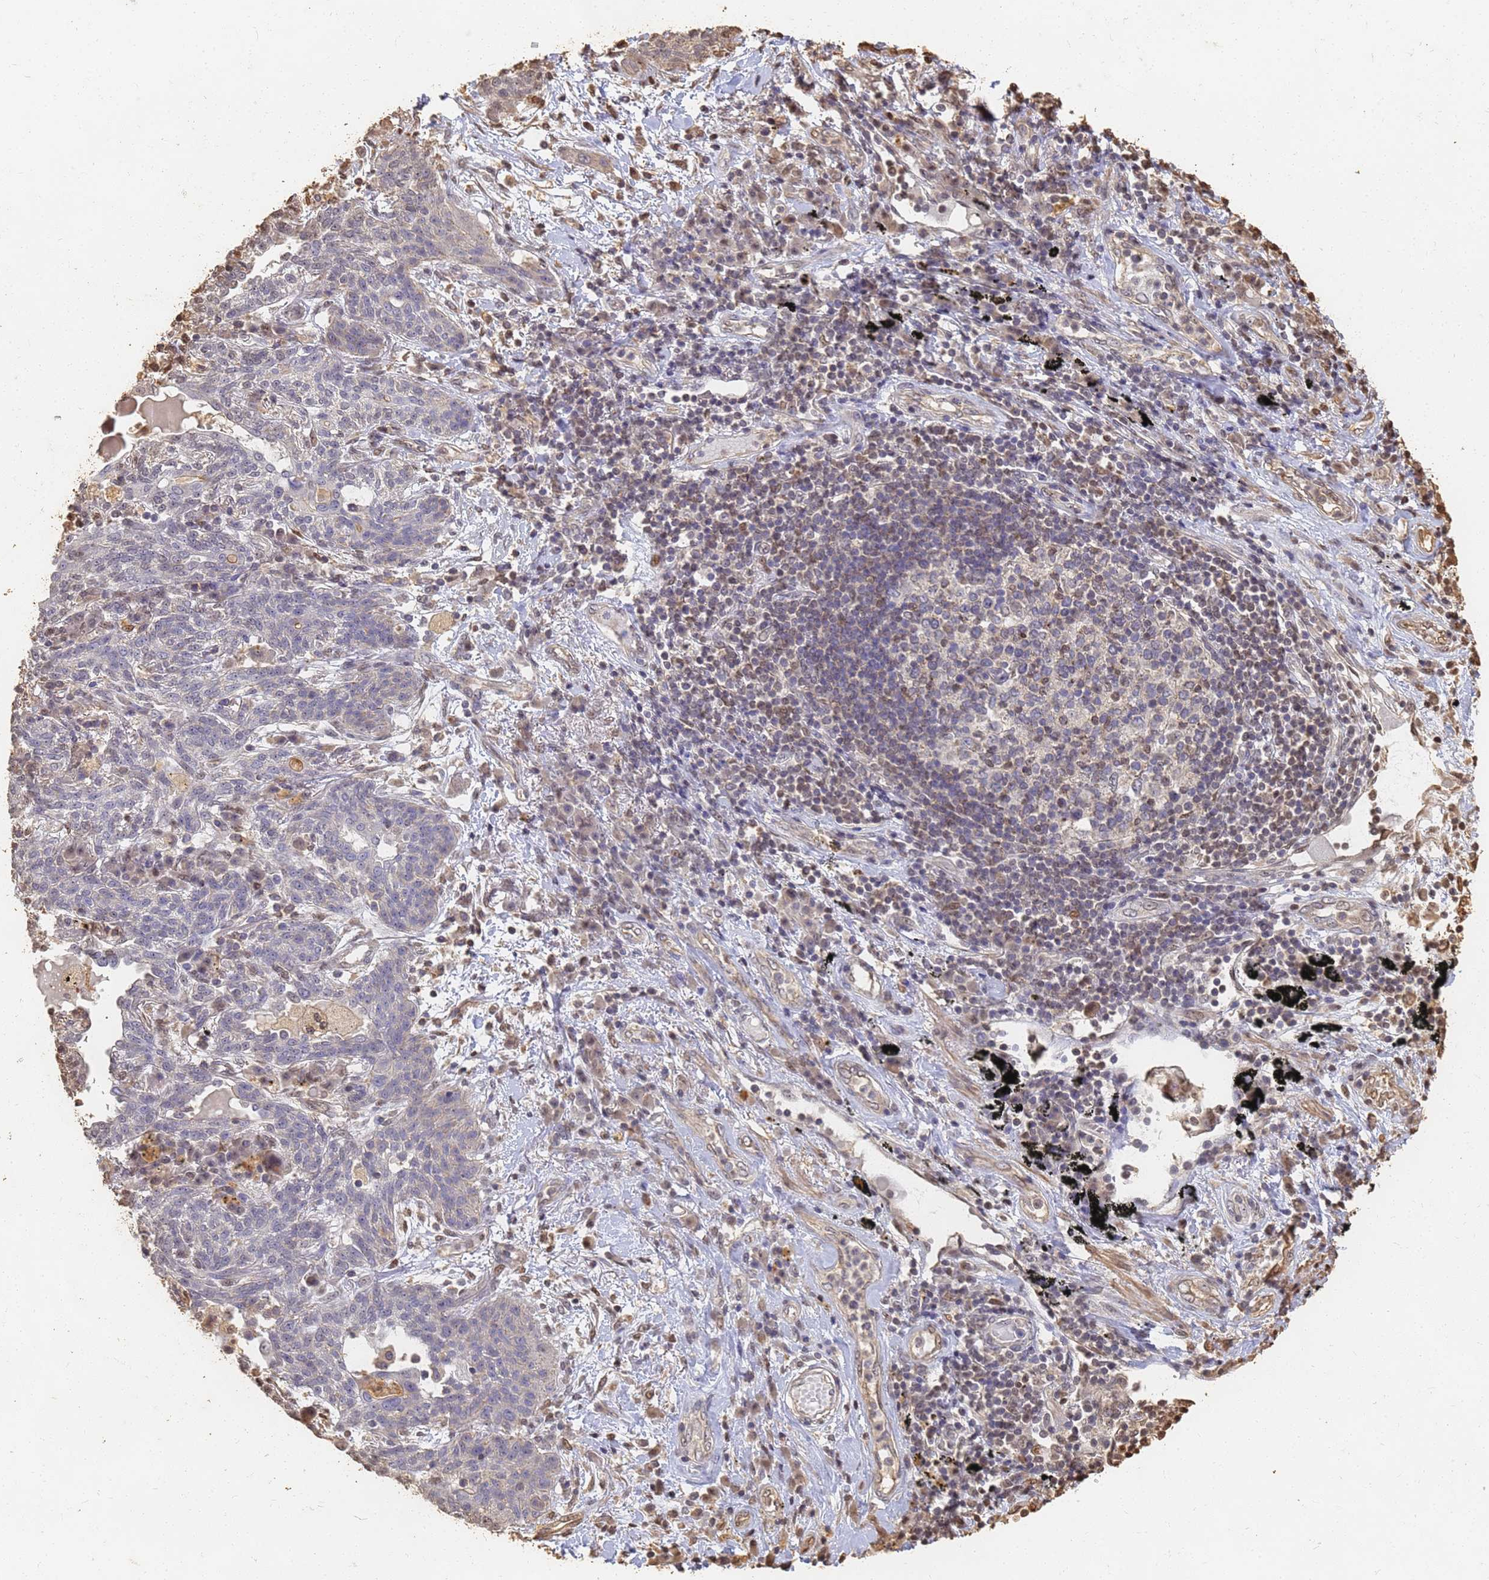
{"staining": {"intensity": "negative", "quantity": "none", "location": "none"}, "tissue": "lung cancer", "cell_type": "Tumor cells", "image_type": "cancer", "snomed": [{"axis": "morphology", "description": "Squamous cell carcinoma, NOS"}, {"axis": "topography", "description": "Lung"}], "caption": "This is a histopathology image of IHC staining of squamous cell carcinoma (lung), which shows no expression in tumor cells.", "gene": "JAK2", "patient": {"sex": "female", "age": 70}}